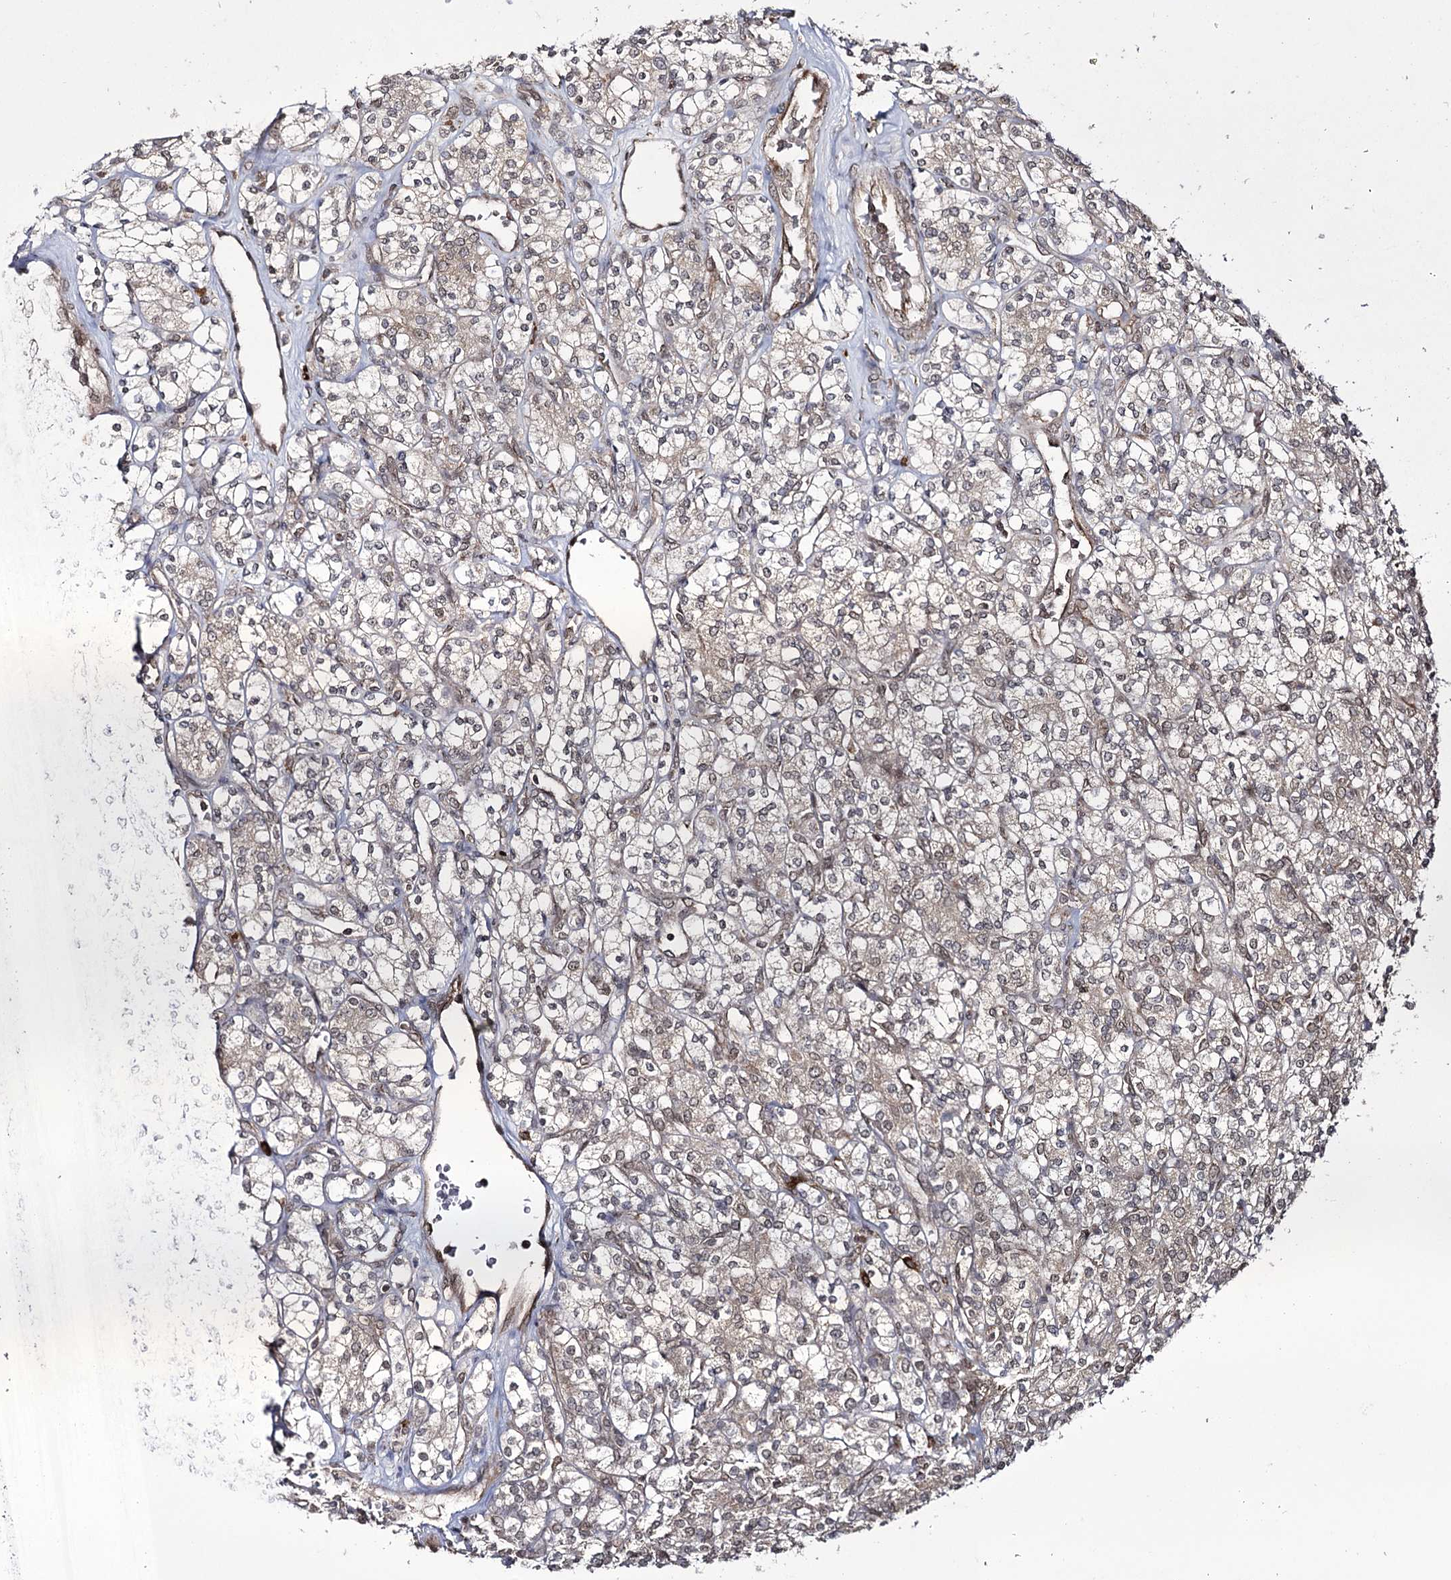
{"staining": {"intensity": "weak", "quantity": "25%-75%", "location": "cytoplasmic/membranous"}, "tissue": "renal cancer", "cell_type": "Tumor cells", "image_type": "cancer", "snomed": [{"axis": "morphology", "description": "Adenocarcinoma, NOS"}, {"axis": "topography", "description": "Kidney"}], "caption": "Protein staining by immunohistochemistry (IHC) reveals weak cytoplasmic/membranous staining in about 25%-75% of tumor cells in renal cancer.", "gene": "TRNT1", "patient": {"sex": "male", "age": 77}}